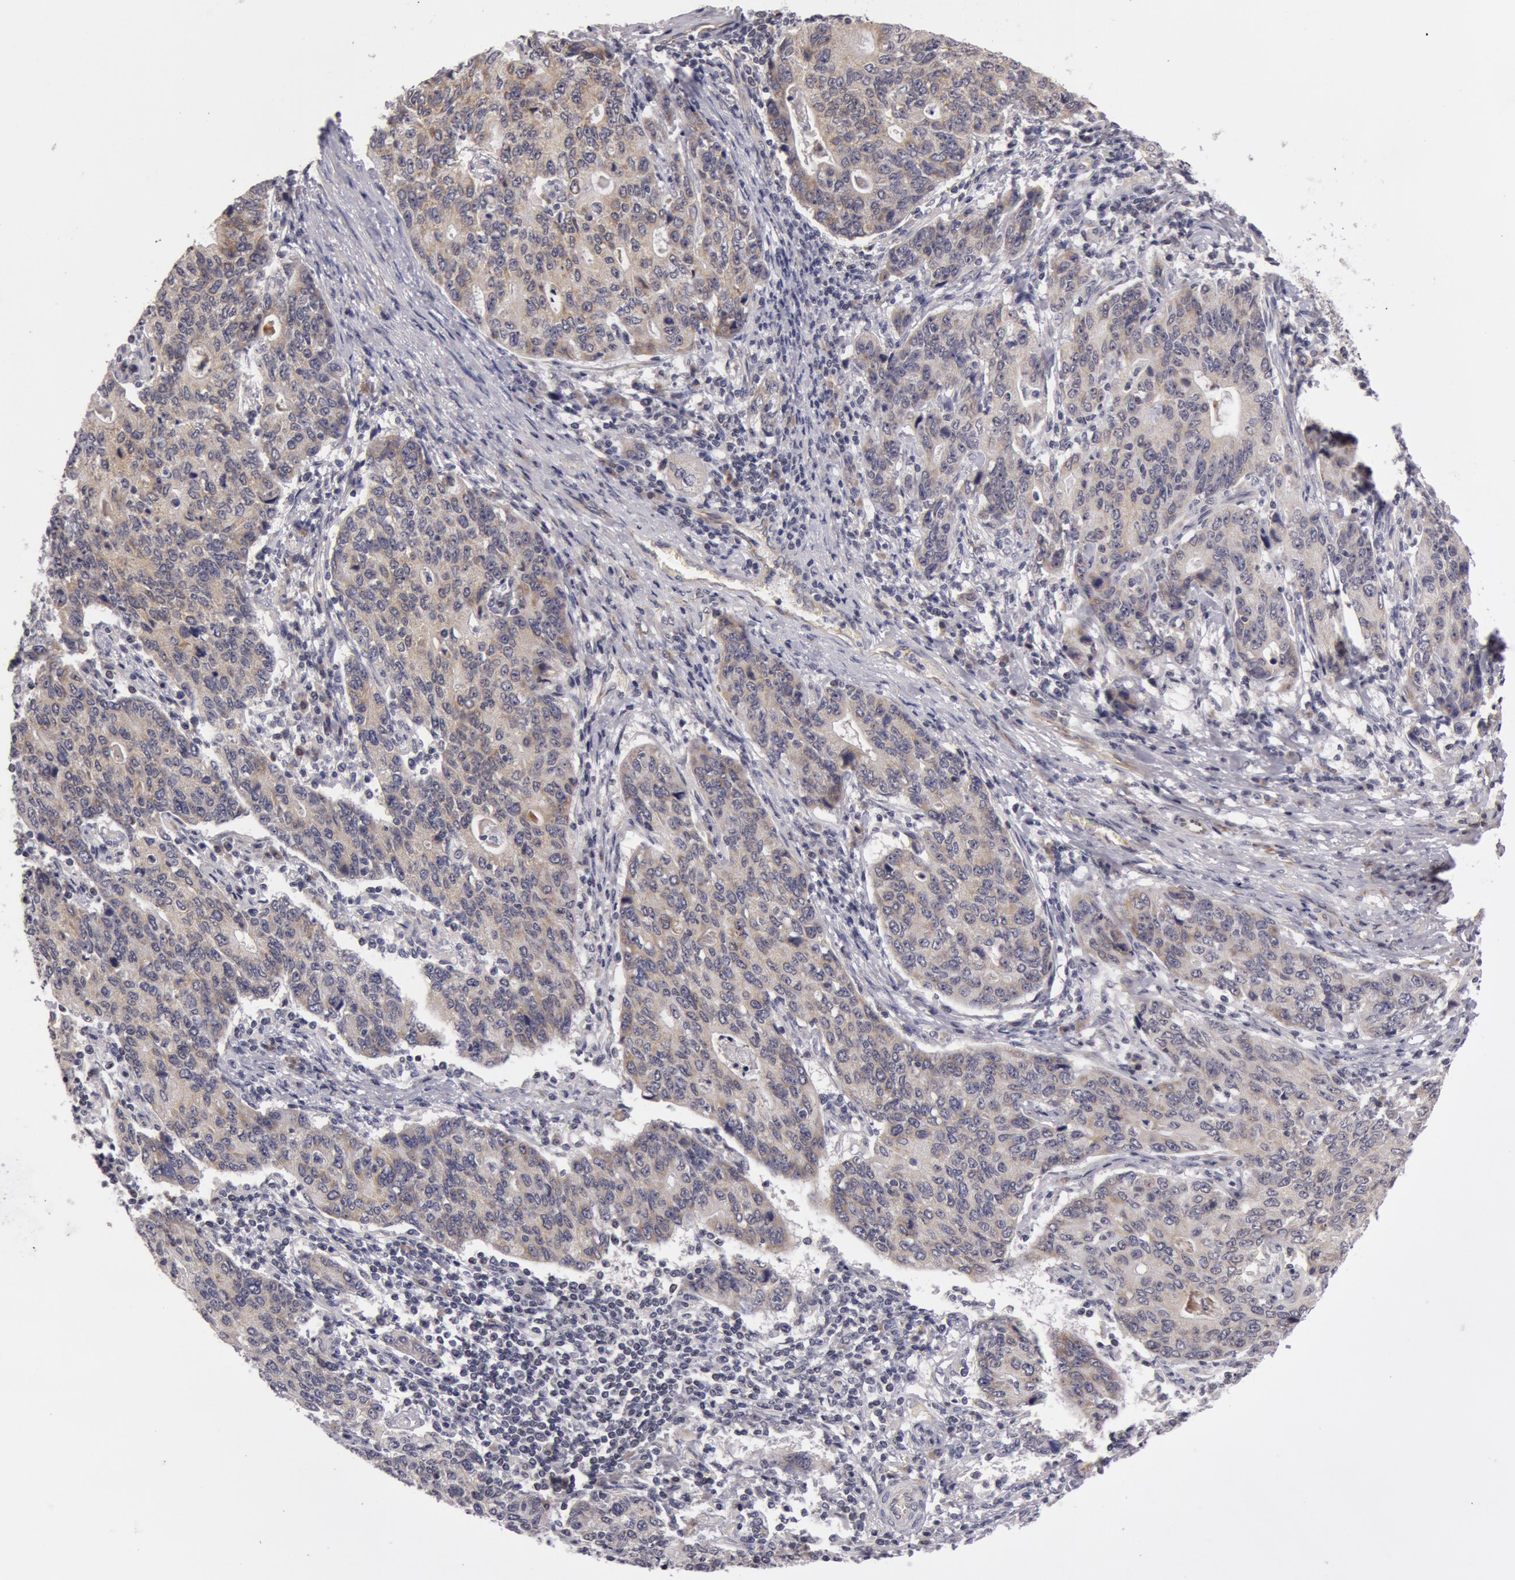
{"staining": {"intensity": "weak", "quantity": "<25%", "location": "cytoplasmic/membranous"}, "tissue": "stomach cancer", "cell_type": "Tumor cells", "image_type": "cancer", "snomed": [{"axis": "morphology", "description": "Adenocarcinoma, NOS"}, {"axis": "topography", "description": "Esophagus"}, {"axis": "topography", "description": "Stomach"}], "caption": "This is a image of immunohistochemistry staining of adenocarcinoma (stomach), which shows no staining in tumor cells. The staining was performed using DAB (3,3'-diaminobenzidine) to visualize the protein expression in brown, while the nuclei were stained in blue with hematoxylin (Magnification: 20x).", "gene": "SYTL4", "patient": {"sex": "male", "age": 74}}